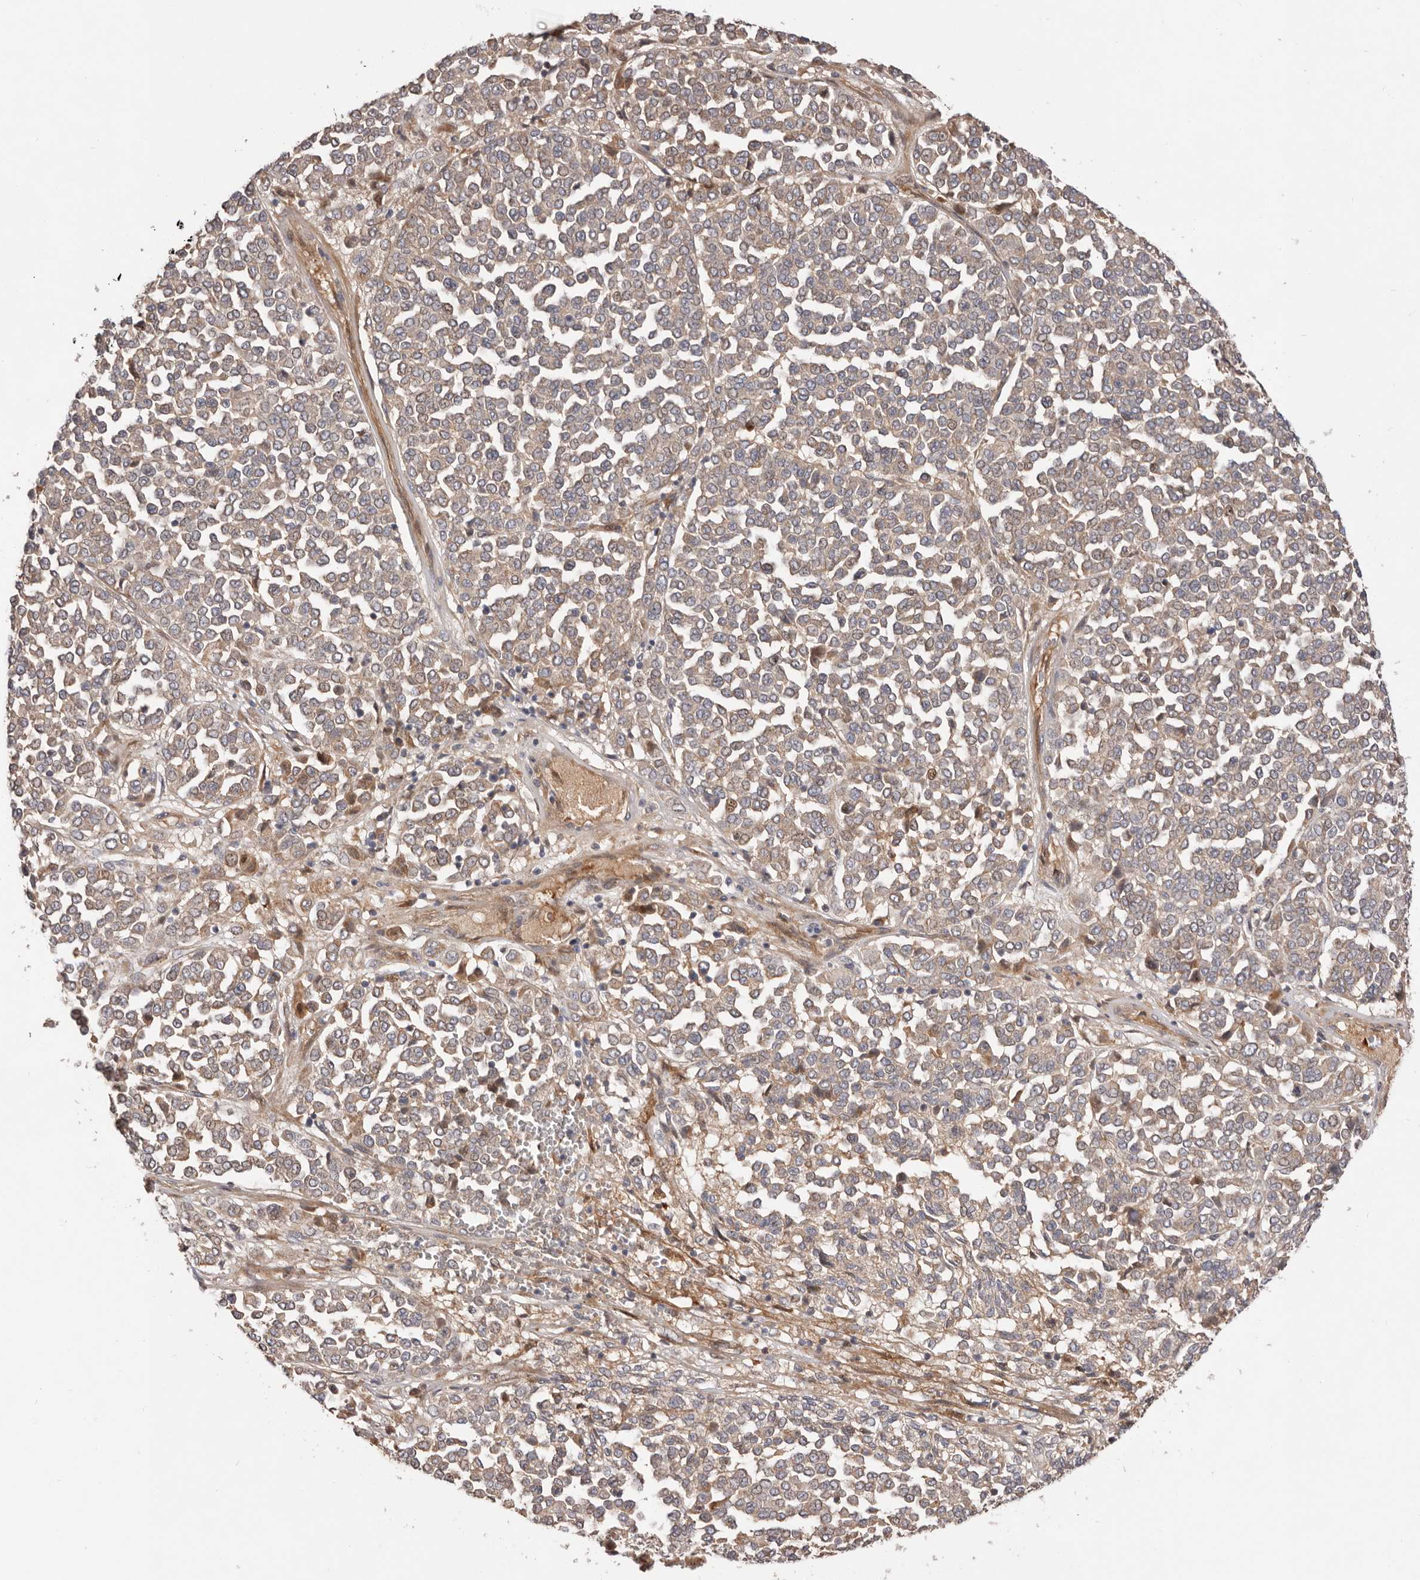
{"staining": {"intensity": "weak", "quantity": "25%-75%", "location": "cytoplasmic/membranous"}, "tissue": "melanoma", "cell_type": "Tumor cells", "image_type": "cancer", "snomed": [{"axis": "morphology", "description": "Malignant melanoma, Metastatic site"}, {"axis": "topography", "description": "Pancreas"}], "caption": "Brown immunohistochemical staining in human malignant melanoma (metastatic site) shows weak cytoplasmic/membranous positivity in approximately 25%-75% of tumor cells. (DAB IHC, brown staining for protein, blue staining for nuclei).", "gene": "DOP1A", "patient": {"sex": "female", "age": 30}}